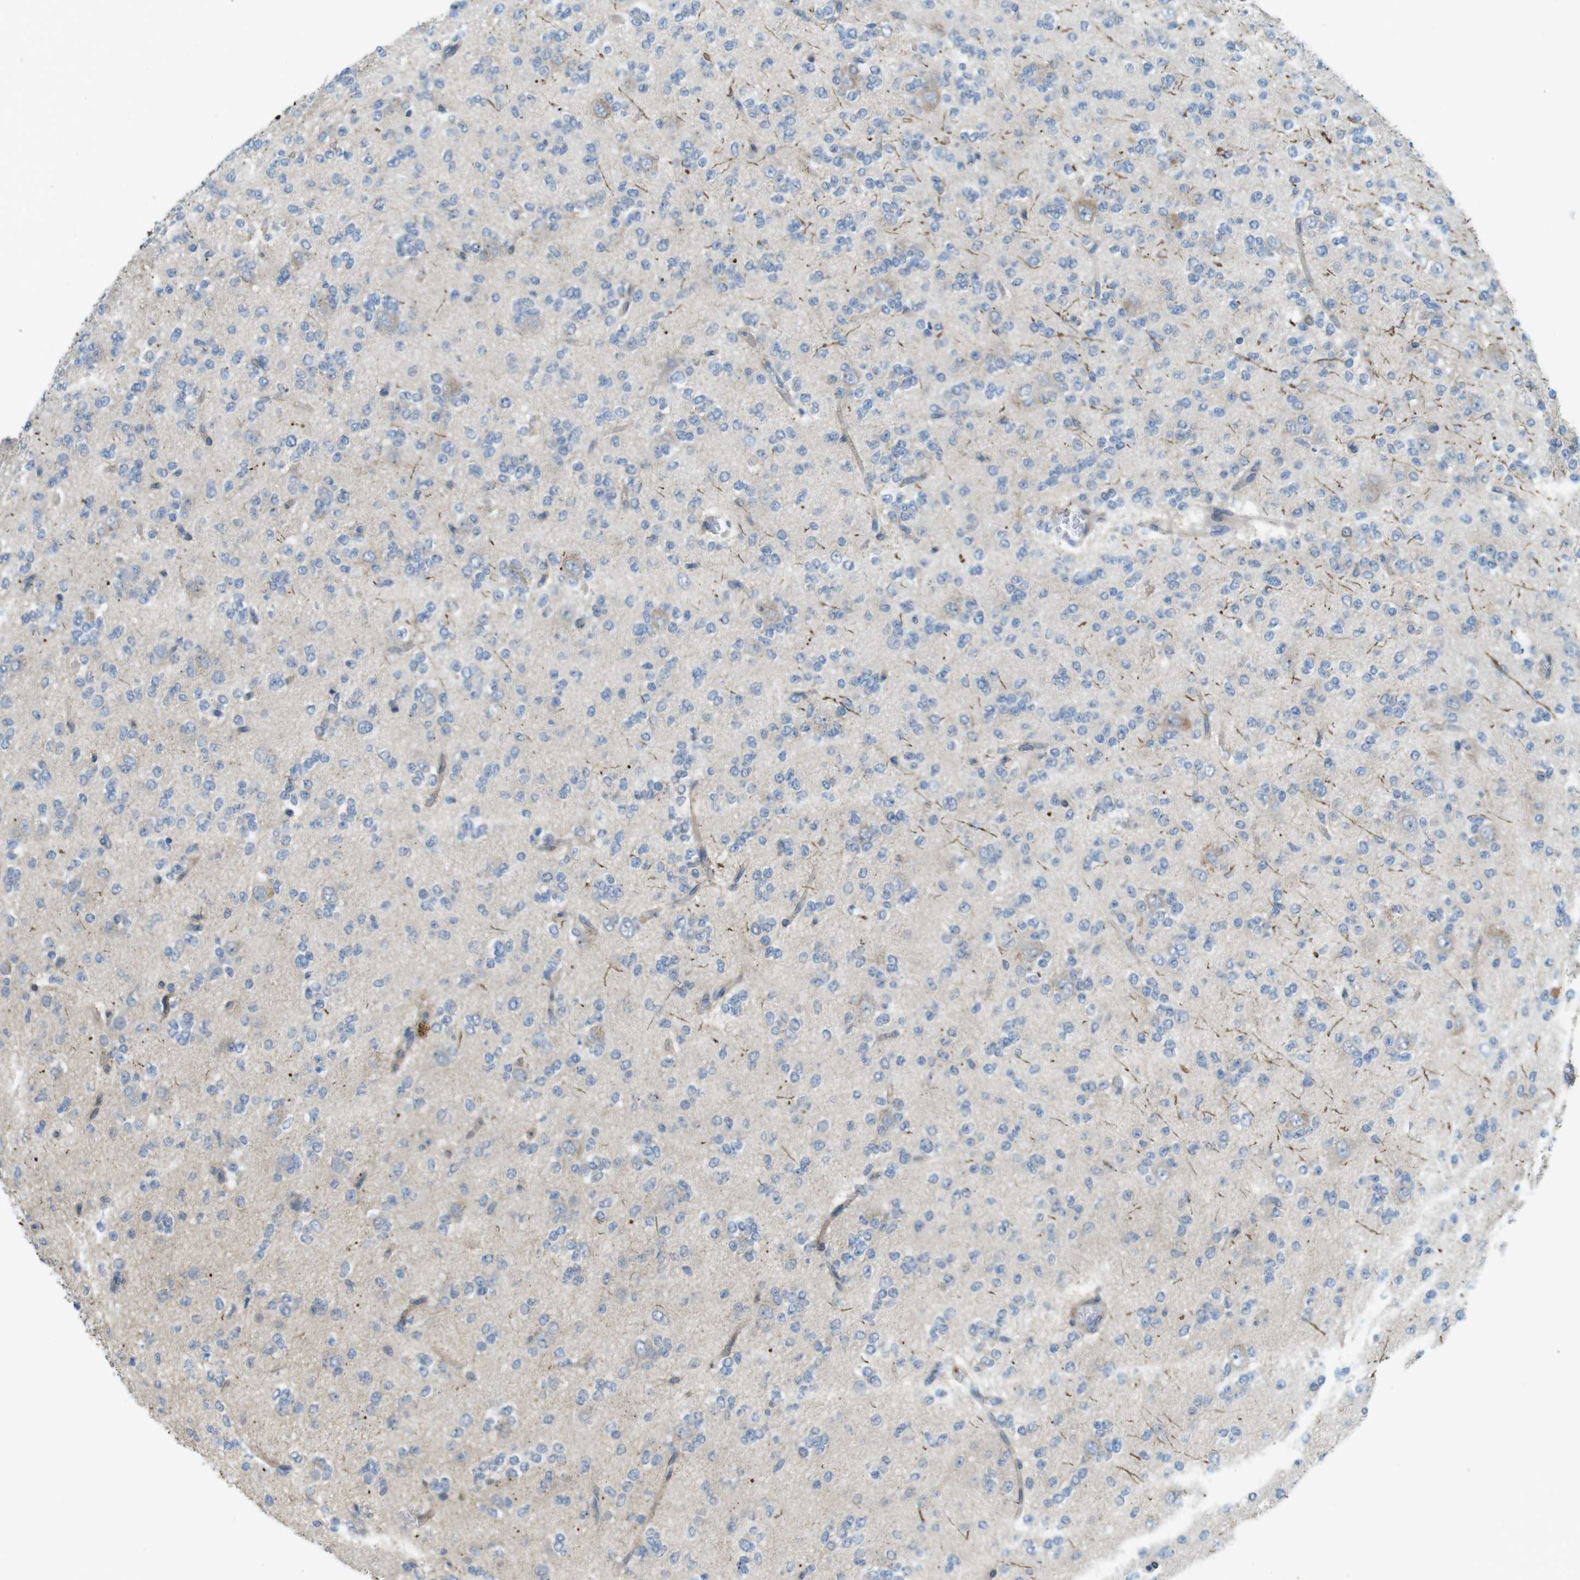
{"staining": {"intensity": "weak", "quantity": "<25%", "location": "cytoplasmic/membranous"}, "tissue": "glioma", "cell_type": "Tumor cells", "image_type": "cancer", "snomed": [{"axis": "morphology", "description": "Glioma, malignant, Low grade"}, {"axis": "topography", "description": "Brain"}], "caption": "High magnification brightfield microscopy of glioma stained with DAB (brown) and counterstained with hematoxylin (blue): tumor cells show no significant expression.", "gene": "TYW1", "patient": {"sex": "male", "age": 38}}